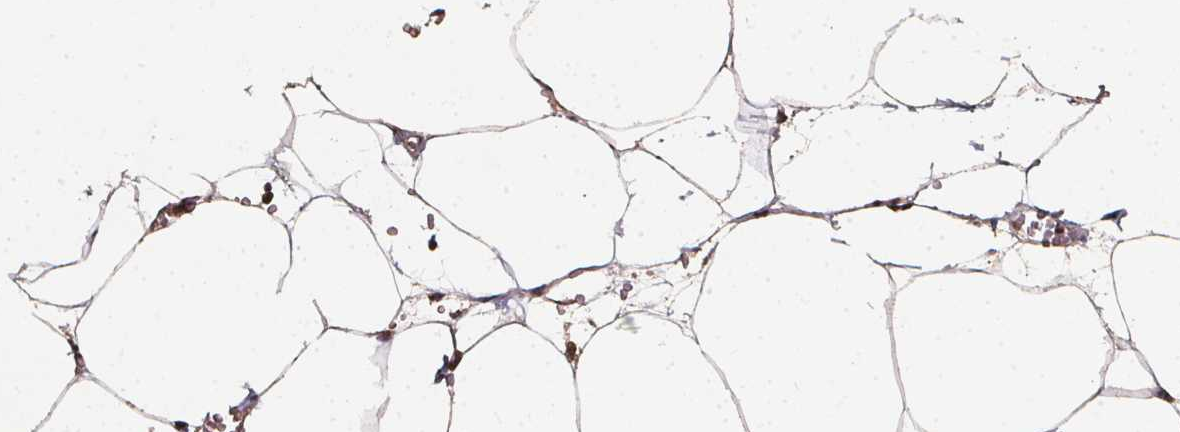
{"staining": {"intensity": "weak", "quantity": ">75%", "location": "cytoplasmic/membranous,nuclear"}, "tissue": "adipose tissue", "cell_type": "Adipocytes", "image_type": "normal", "snomed": [{"axis": "morphology", "description": "Normal tissue, NOS"}, {"axis": "topography", "description": "Adipose tissue"}, {"axis": "topography", "description": "Pancreas"}, {"axis": "topography", "description": "Peripheral nerve tissue"}], "caption": "An image of human adipose tissue stained for a protein reveals weak cytoplasmic/membranous,nuclear brown staining in adipocytes.", "gene": "SMN1", "patient": {"sex": "female", "age": 58}}